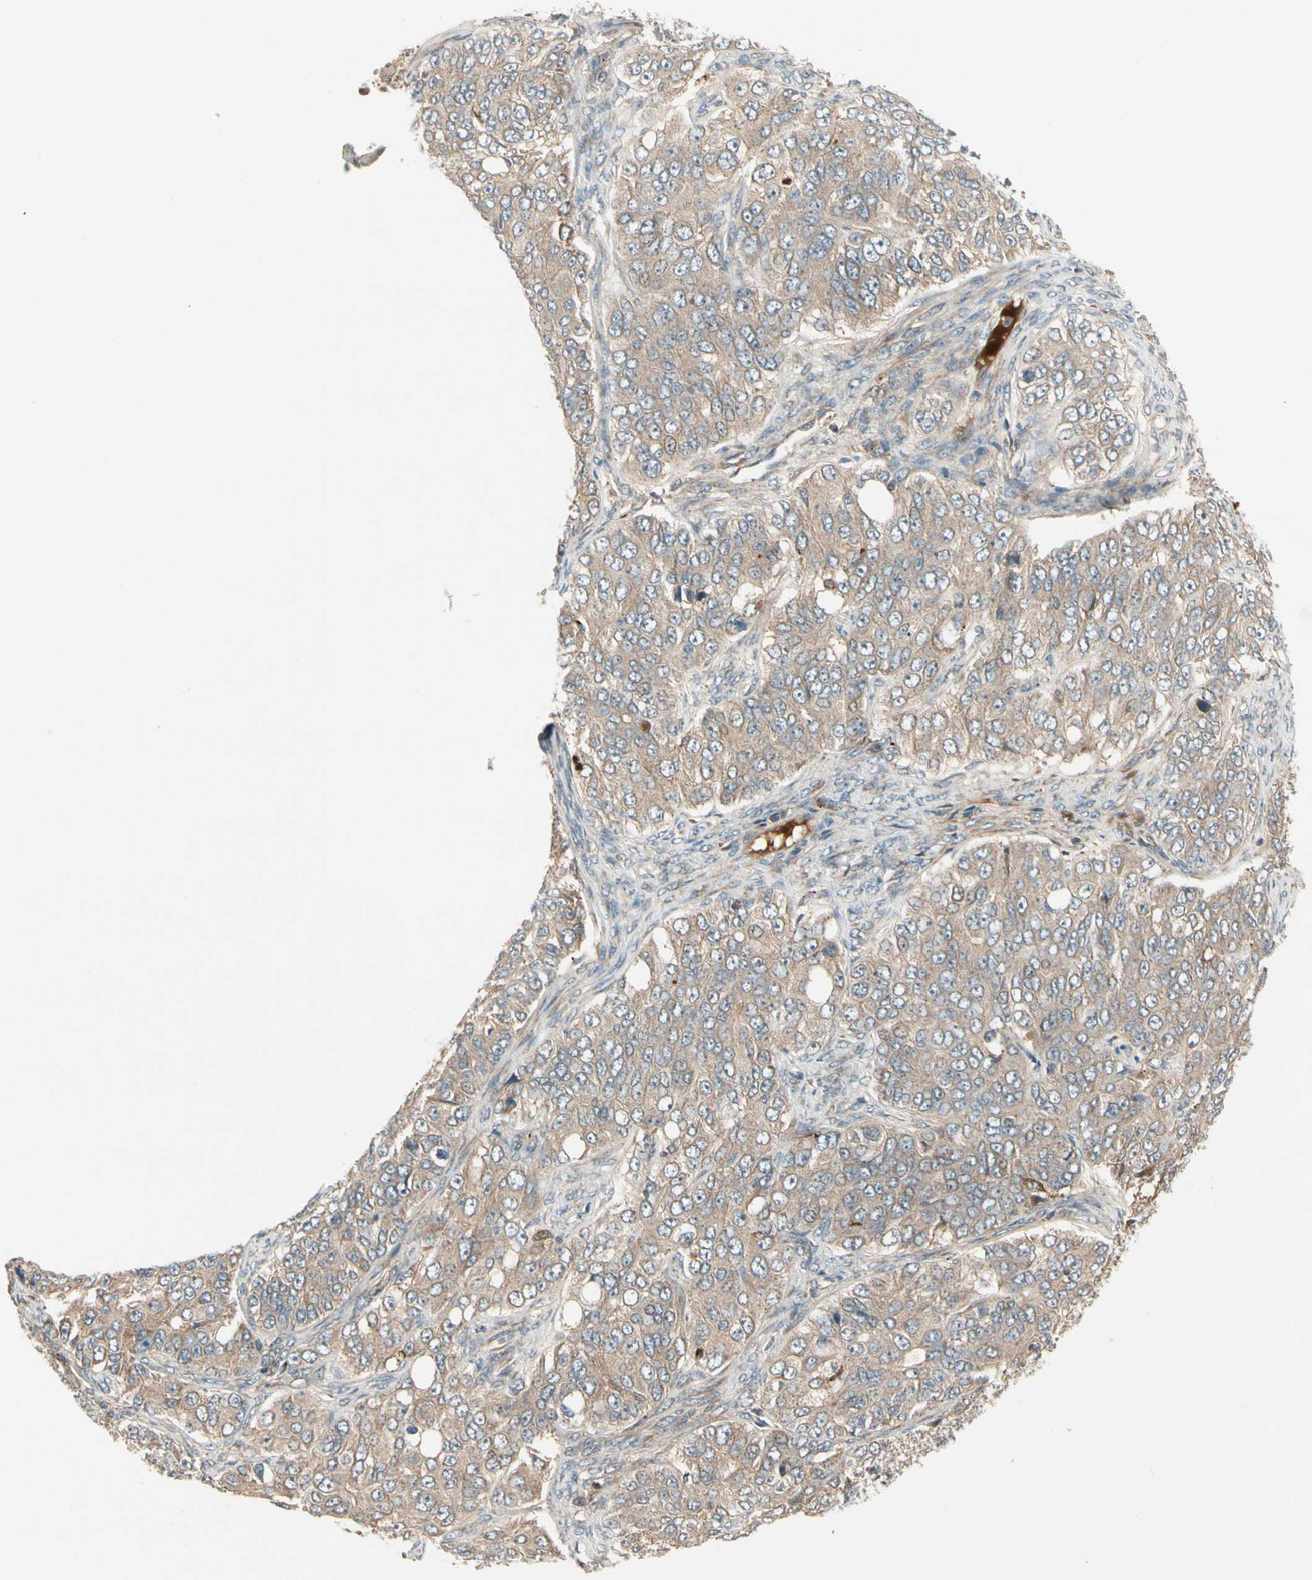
{"staining": {"intensity": "weak", "quantity": ">75%", "location": "cytoplasmic/membranous"}, "tissue": "ovarian cancer", "cell_type": "Tumor cells", "image_type": "cancer", "snomed": [{"axis": "morphology", "description": "Carcinoma, endometroid"}, {"axis": "topography", "description": "Ovary"}], "caption": "Tumor cells exhibit low levels of weak cytoplasmic/membranous positivity in approximately >75% of cells in ovarian cancer. (IHC, brightfield microscopy, high magnification).", "gene": "ACVR1C", "patient": {"sex": "female", "age": 51}}